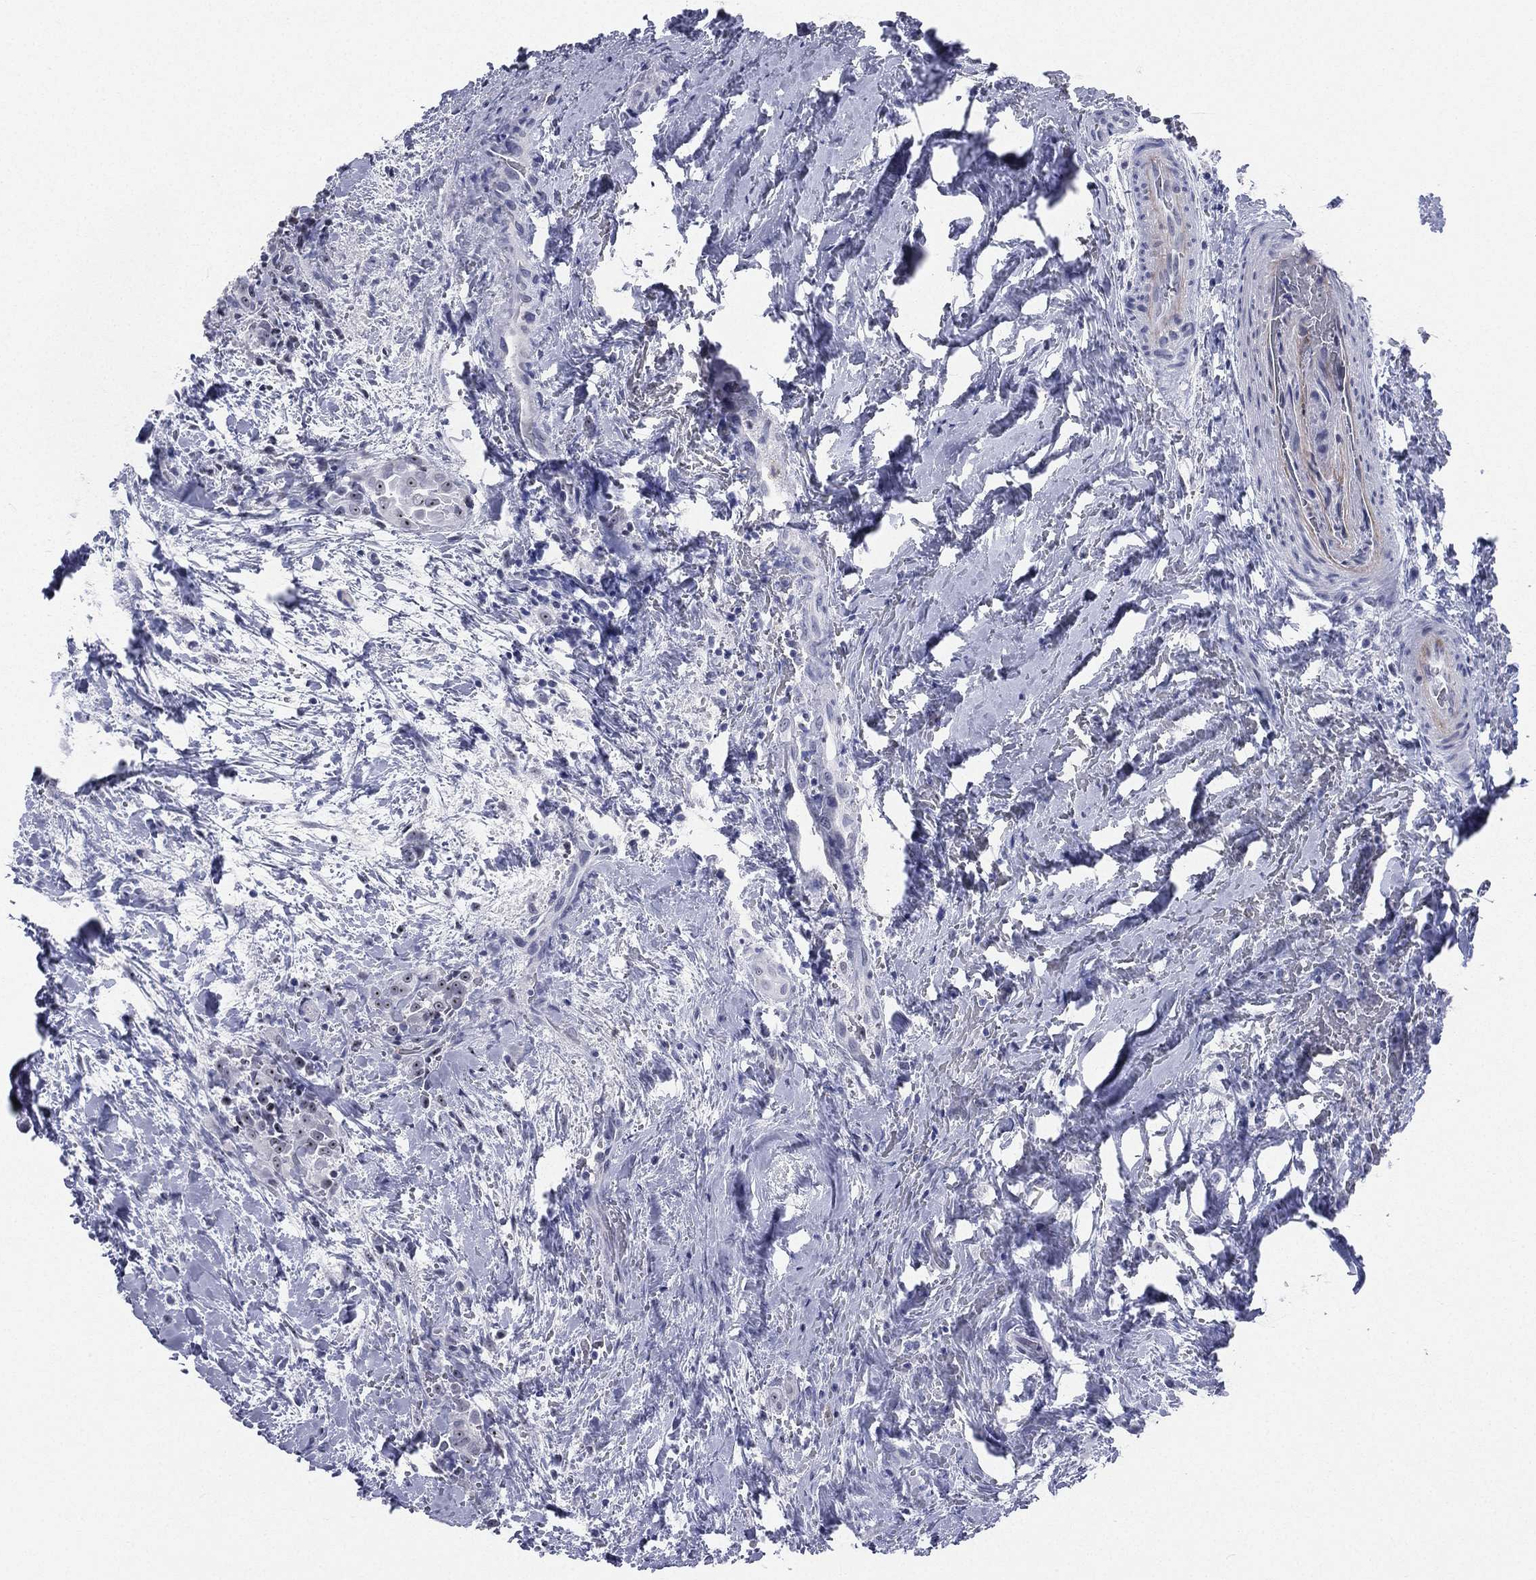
{"staining": {"intensity": "weak", "quantity": "<25%", "location": "nuclear"}, "tissue": "thyroid cancer", "cell_type": "Tumor cells", "image_type": "cancer", "snomed": [{"axis": "morphology", "description": "Papillary adenocarcinoma, NOS"}, {"axis": "topography", "description": "Thyroid gland"}], "caption": "Immunohistochemistry (IHC) photomicrograph of neoplastic tissue: papillary adenocarcinoma (thyroid) stained with DAB (3,3'-diaminobenzidine) demonstrates no significant protein positivity in tumor cells.", "gene": "CD22", "patient": {"sex": "male", "age": 61}}